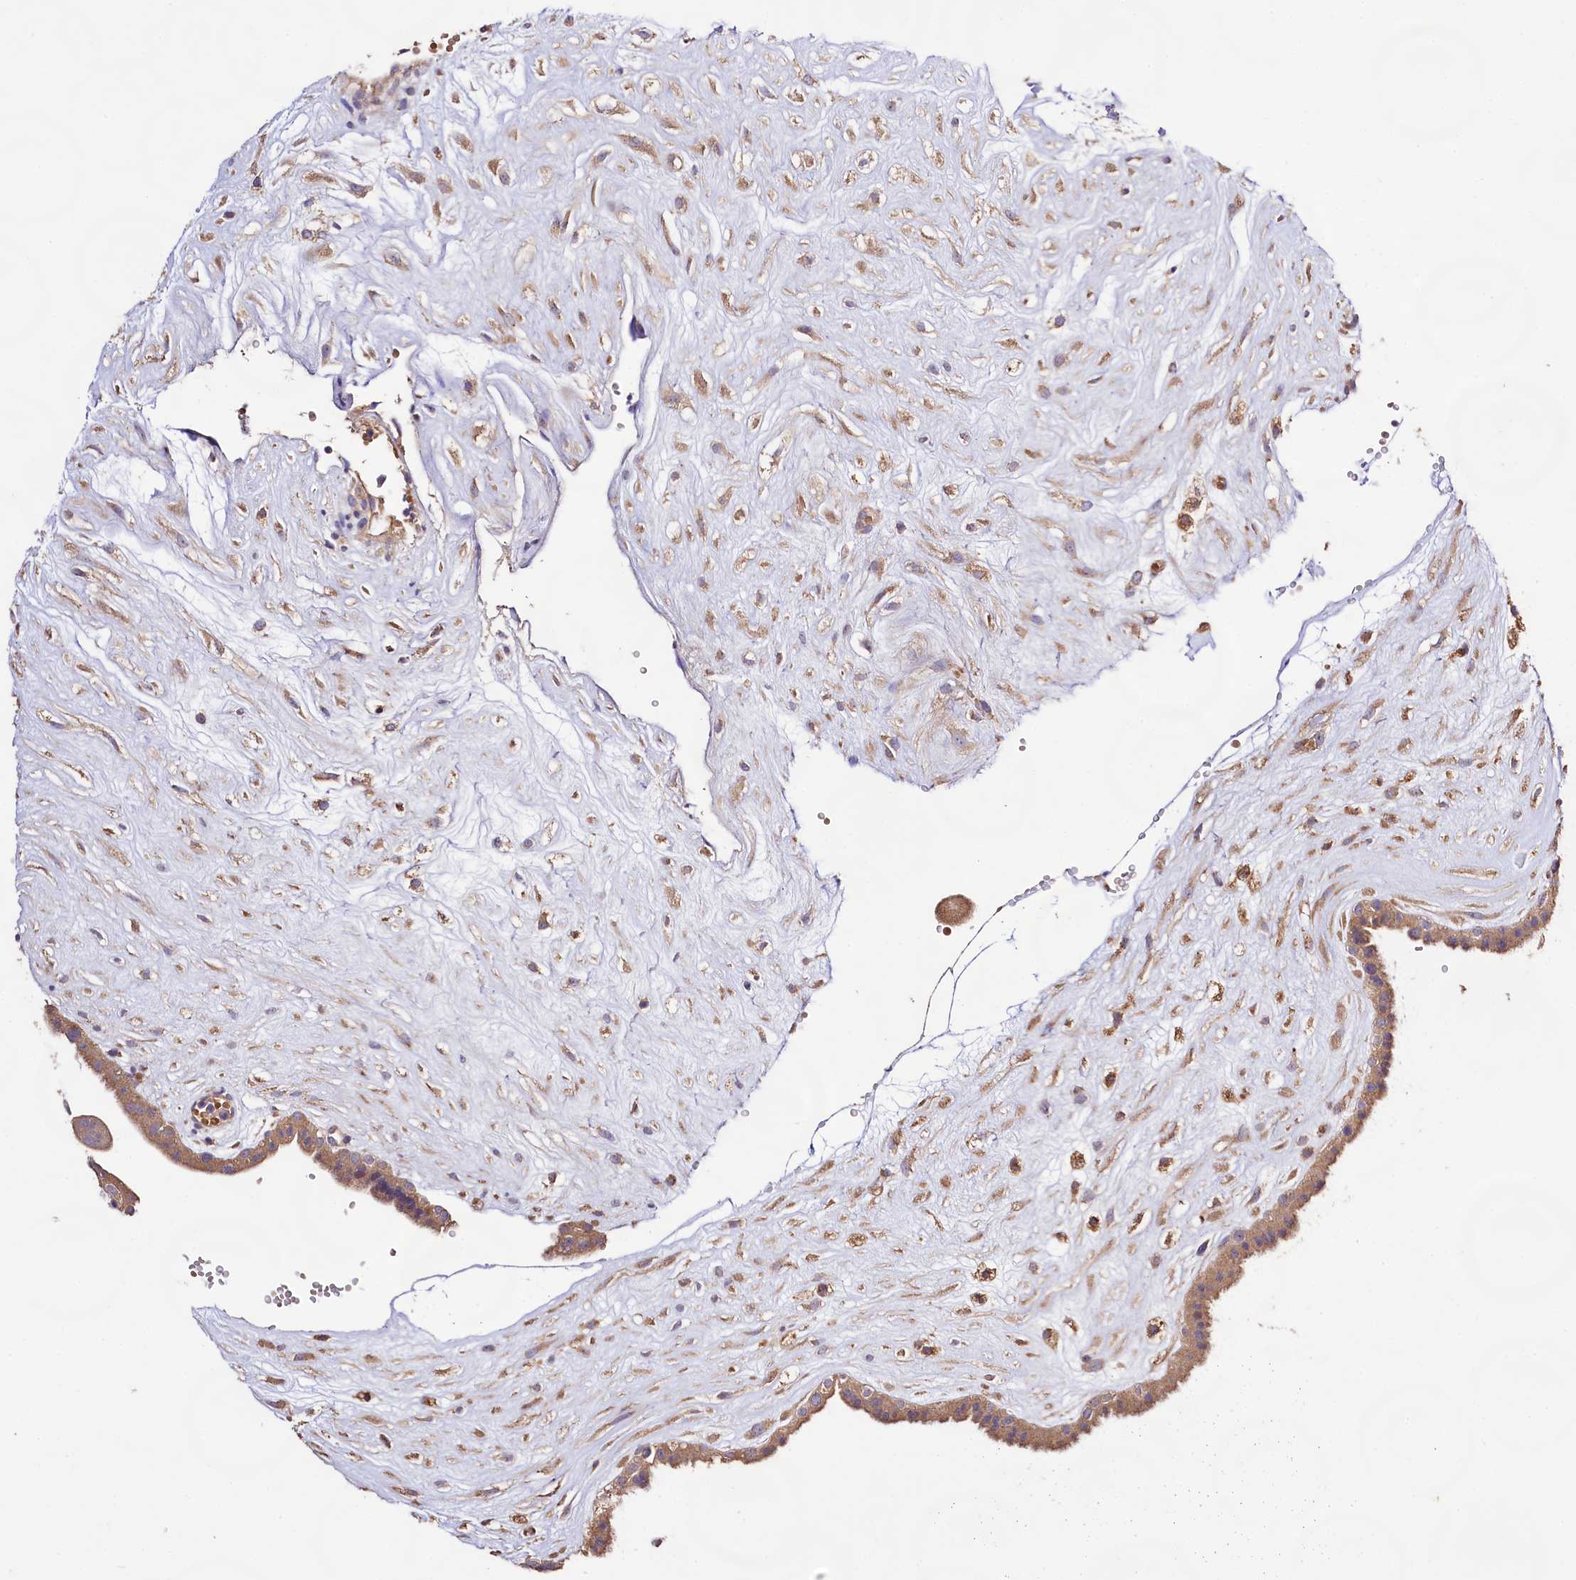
{"staining": {"intensity": "moderate", "quantity": ">75%", "location": "cytoplasmic/membranous"}, "tissue": "placenta", "cell_type": "Decidual cells", "image_type": "normal", "snomed": [{"axis": "morphology", "description": "Normal tissue, NOS"}, {"axis": "topography", "description": "Placenta"}], "caption": "About >75% of decidual cells in benign human placenta exhibit moderate cytoplasmic/membranous protein positivity as visualized by brown immunohistochemical staining.", "gene": "DMXL2", "patient": {"sex": "female", "age": 18}}